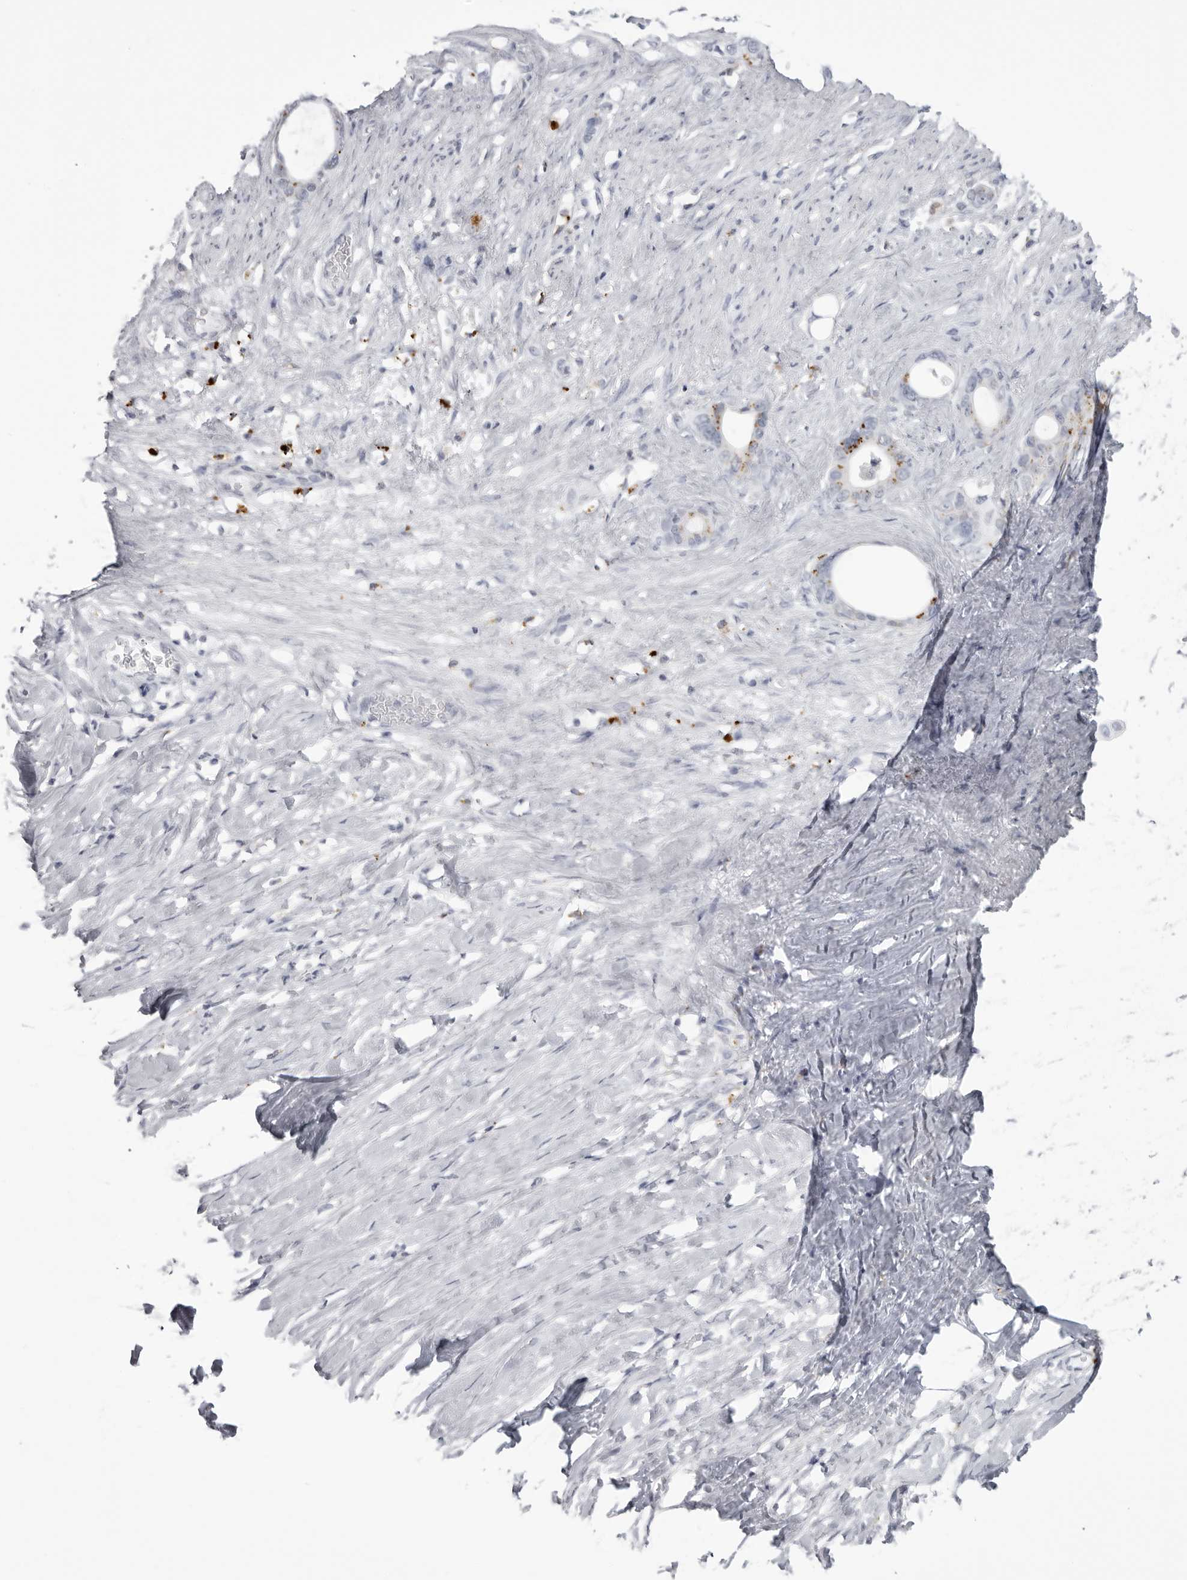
{"staining": {"intensity": "moderate", "quantity": "<25%", "location": "cytoplasmic/membranous"}, "tissue": "stomach cancer", "cell_type": "Tumor cells", "image_type": "cancer", "snomed": [{"axis": "morphology", "description": "Adenocarcinoma, NOS"}, {"axis": "topography", "description": "Stomach"}], "caption": "Stomach cancer was stained to show a protein in brown. There is low levels of moderate cytoplasmic/membranous positivity in about <25% of tumor cells. (Stains: DAB (3,3'-diaminobenzidine) in brown, nuclei in blue, Microscopy: brightfield microscopy at high magnification).", "gene": "IL25", "patient": {"sex": "female", "age": 75}}